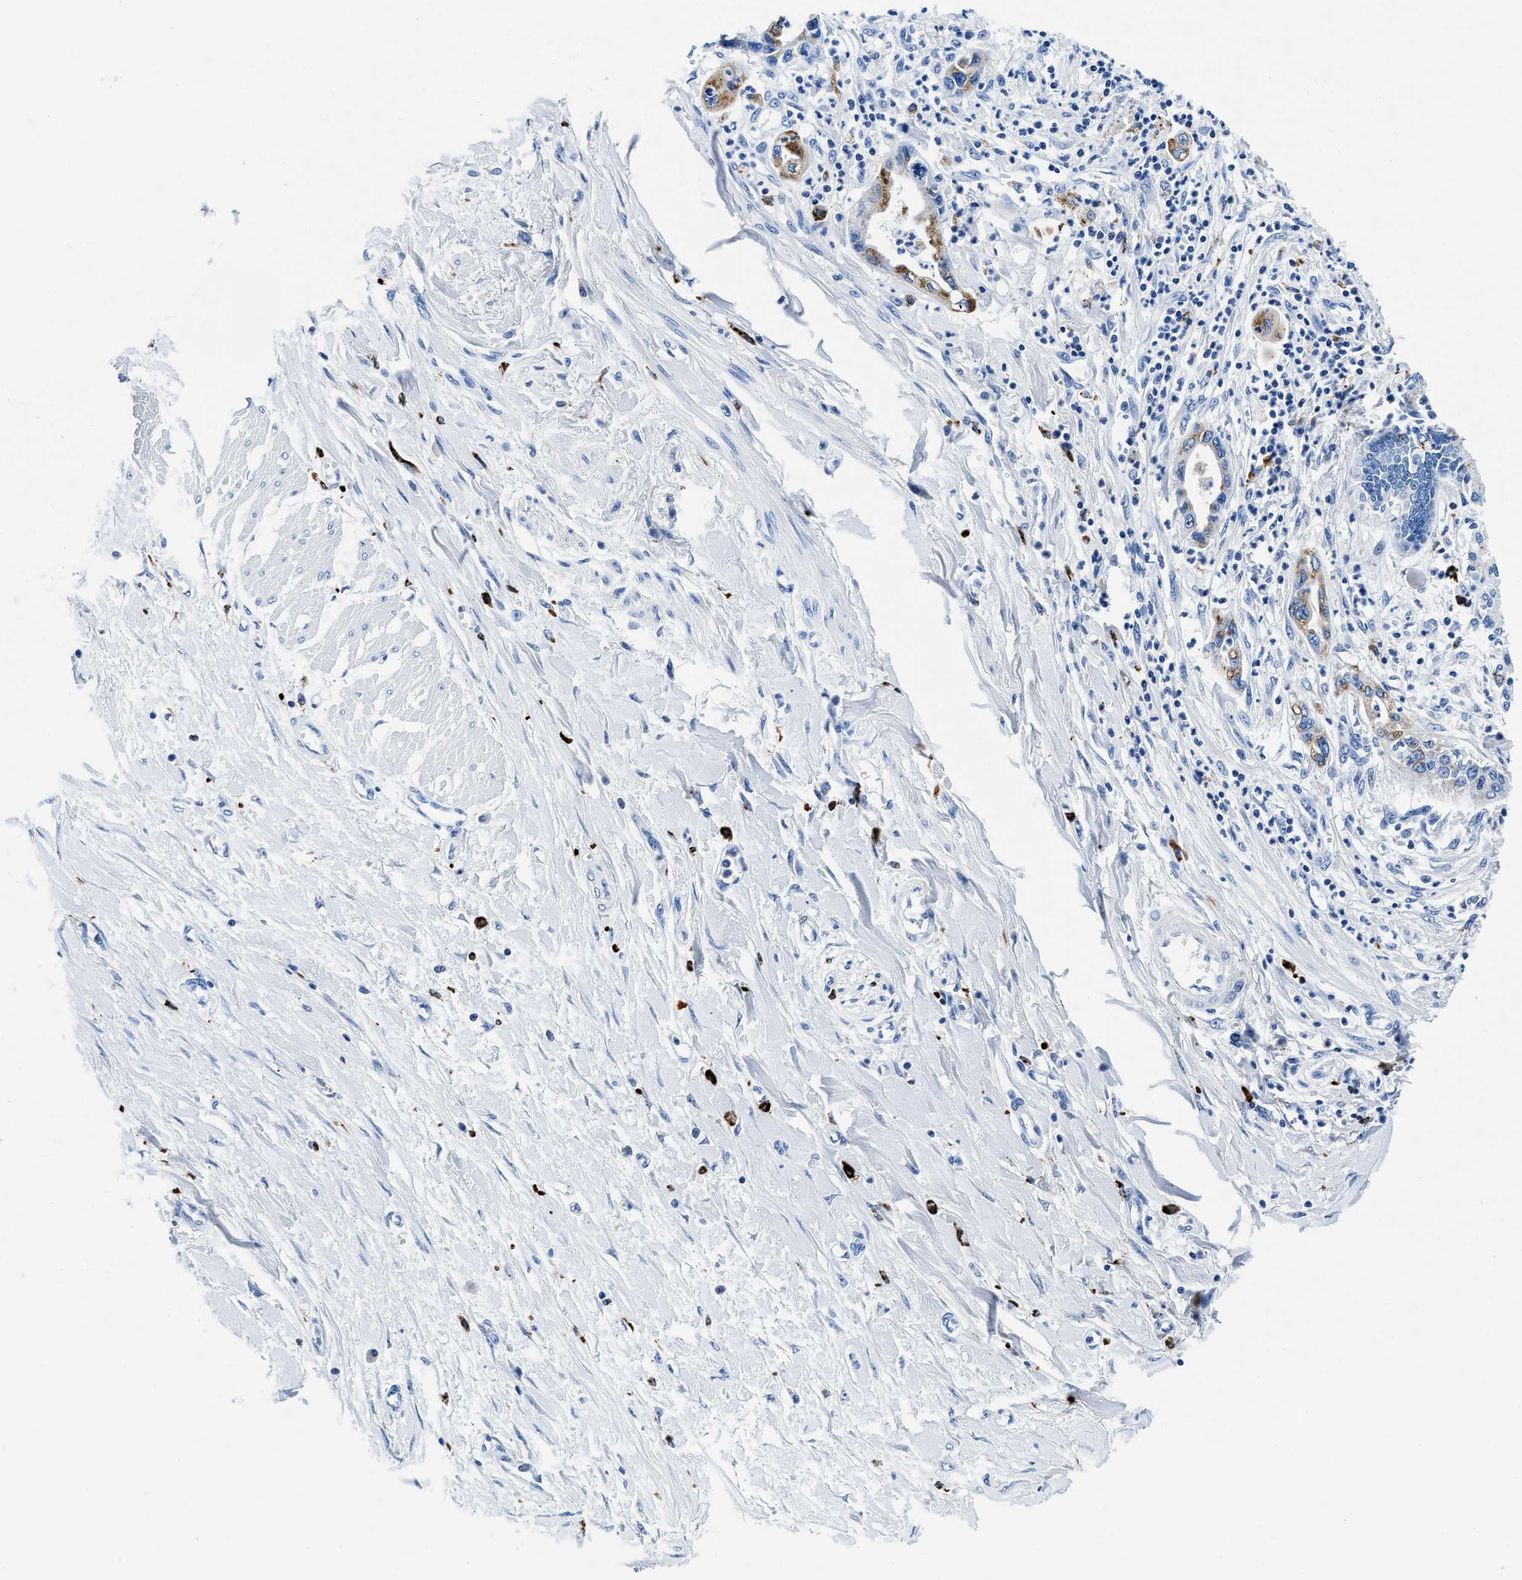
{"staining": {"intensity": "moderate", "quantity": "25%-75%", "location": "cytoplasmic/membranous"}, "tissue": "pancreatic cancer", "cell_type": "Tumor cells", "image_type": "cancer", "snomed": [{"axis": "morphology", "description": "Adenocarcinoma, NOS"}, {"axis": "topography", "description": "Pancreas"}], "caption": "Immunohistochemical staining of pancreatic cancer (adenocarcinoma) shows medium levels of moderate cytoplasmic/membranous expression in approximately 25%-75% of tumor cells.", "gene": "OR14K1", "patient": {"sex": "male", "age": 56}}